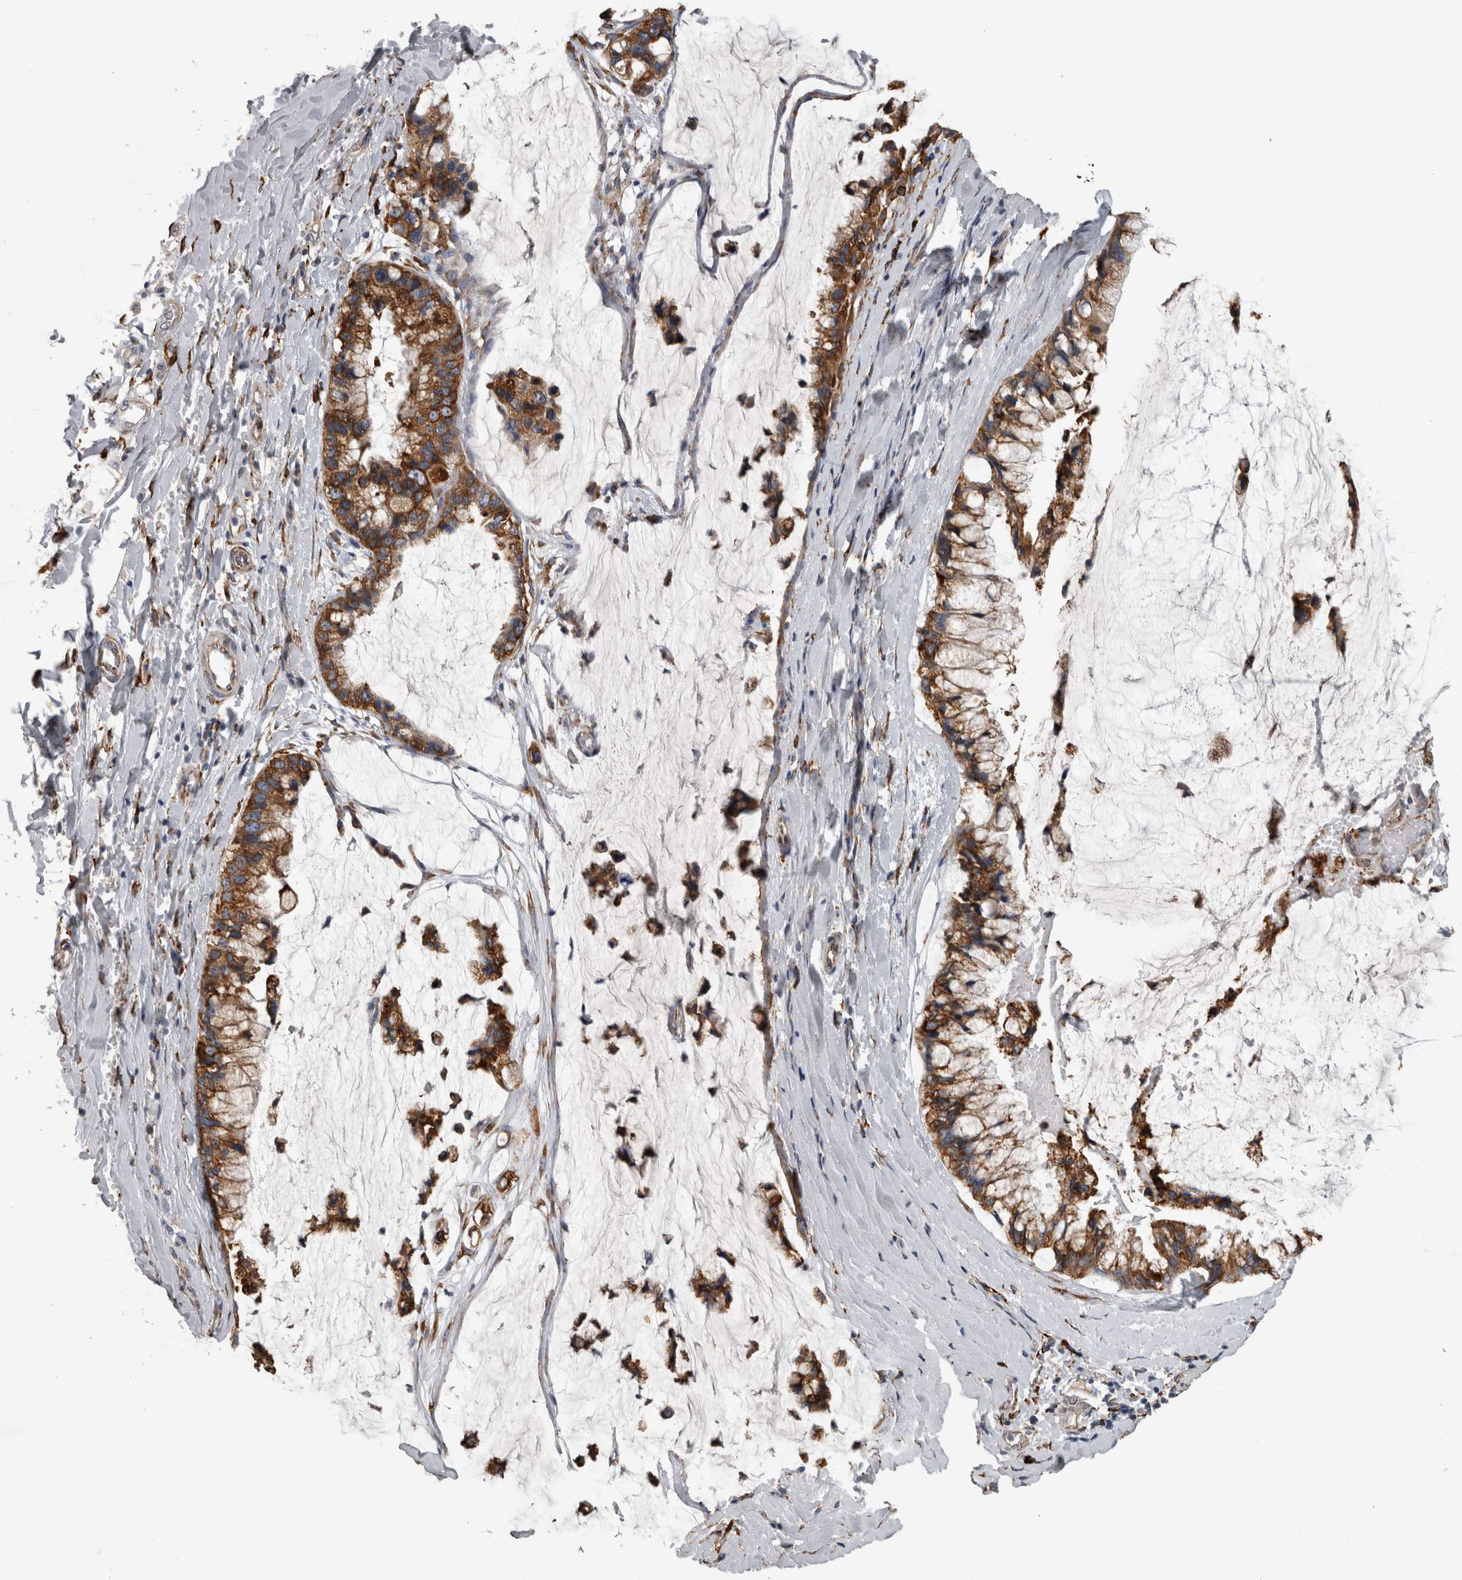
{"staining": {"intensity": "strong", "quantity": ">75%", "location": "cytoplasmic/membranous"}, "tissue": "ovarian cancer", "cell_type": "Tumor cells", "image_type": "cancer", "snomed": [{"axis": "morphology", "description": "Cystadenocarcinoma, mucinous, NOS"}, {"axis": "topography", "description": "Ovary"}], "caption": "Immunohistochemical staining of human ovarian cancer (mucinous cystadenocarcinoma) demonstrates strong cytoplasmic/membranous protein expression in about >75% of tumor cells.", "gene": "FHIP2B", "patient": {"sex": "female", "age": 39}}